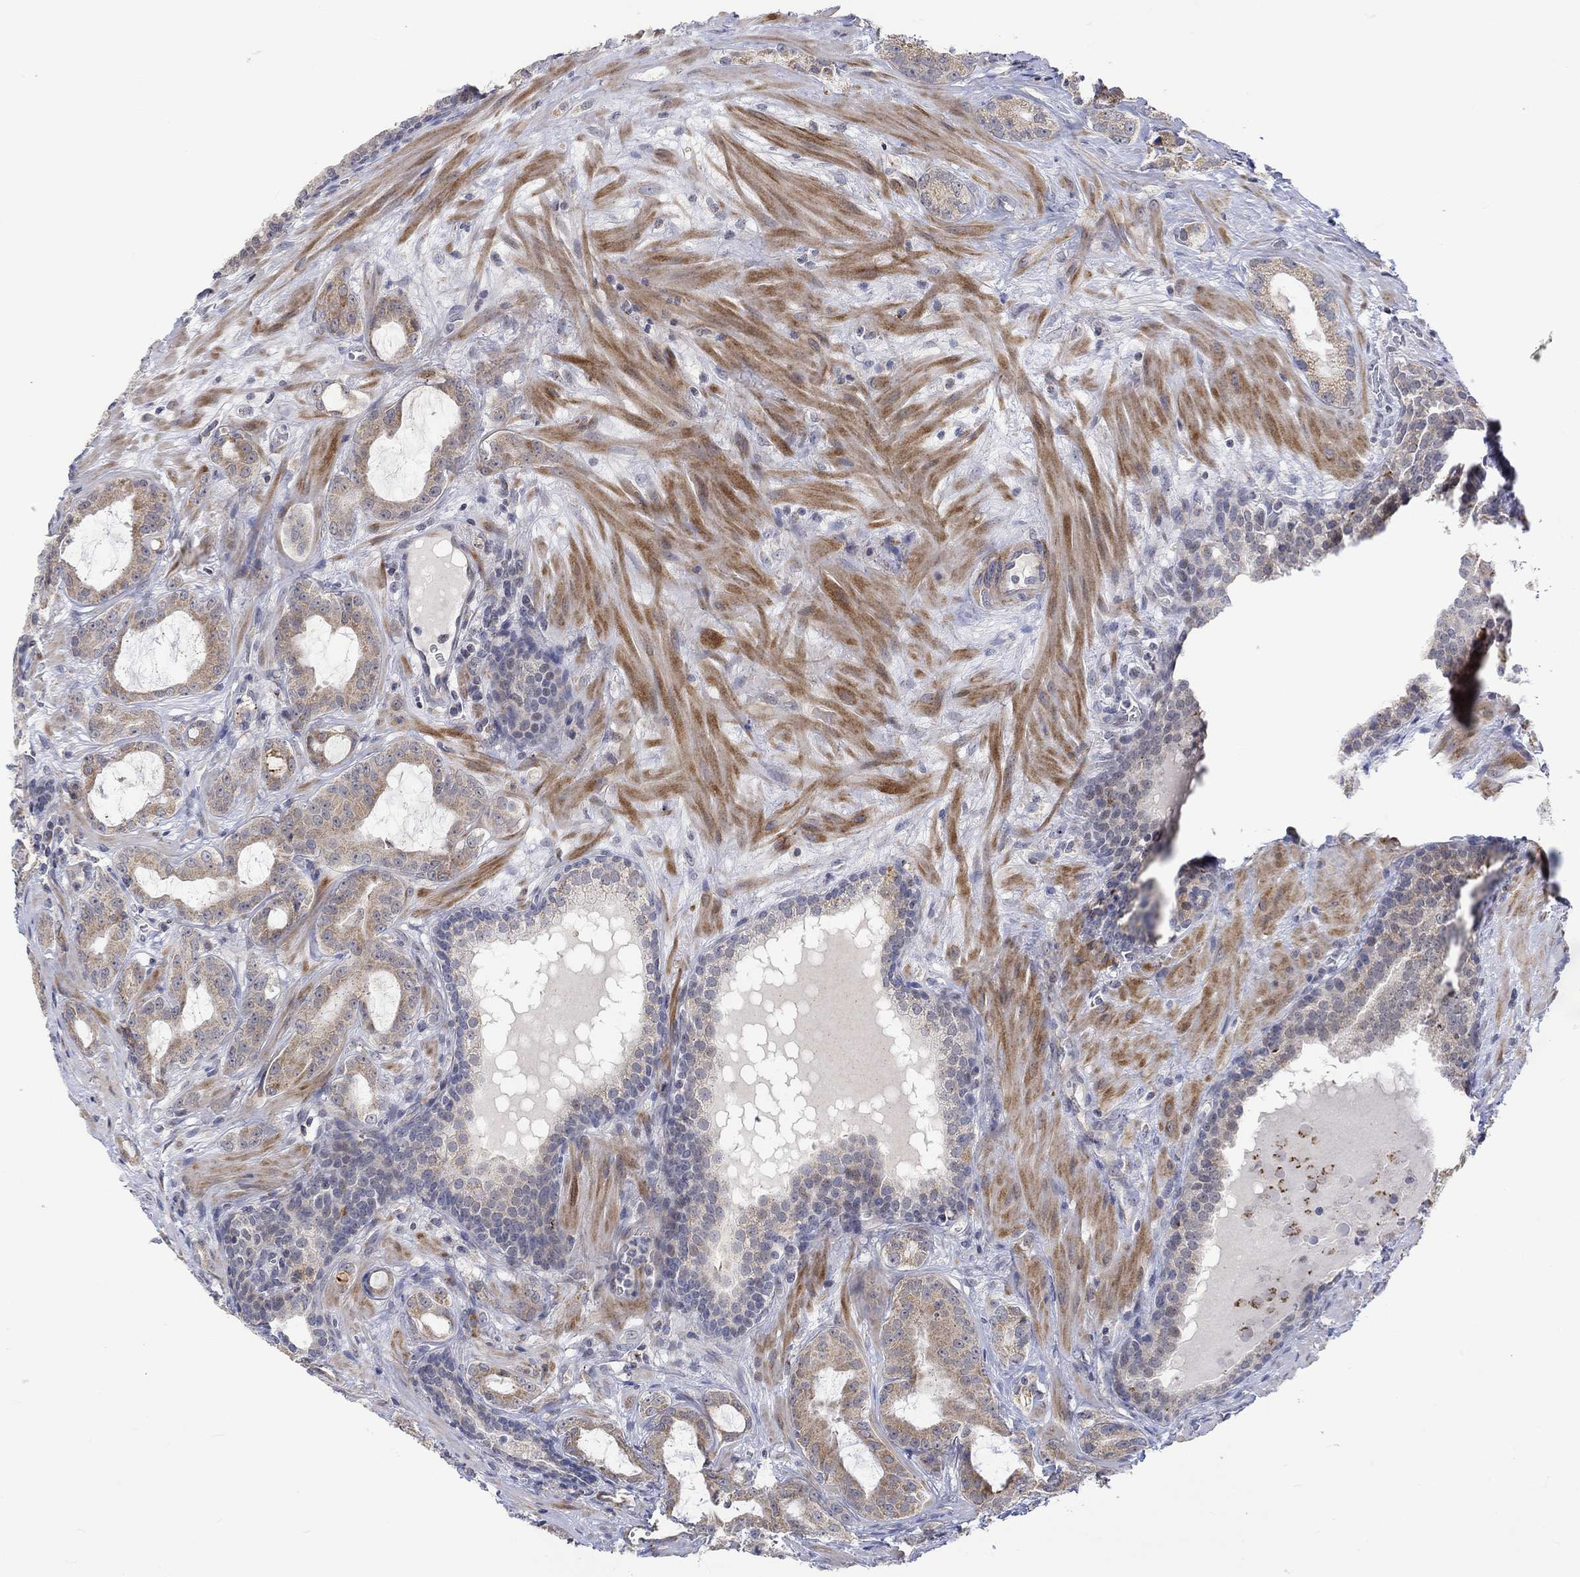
{"staining": {"intensity": "moderate", "quantity": "25%-75%", "location": "cytoplasmic/membranous"}, "tissue": "prostate cancer", "cell_type": "Tumor cells", "image_type": "cancer", "snomed": [{"axis": "morphology", "description": "Adenocarcinoma, NOS"}, {"axis": "topography", "description": "Prostate"}], "caption": "Brown immunohistochemical staining in prostate cancer (adenocarcinoma) demonstrates moderate cytoplasmic/membranous expression in about 25%-75% of tumor cells.", "gene": "SLC48A1", "patient": {"sex": "male", "age": 69}}